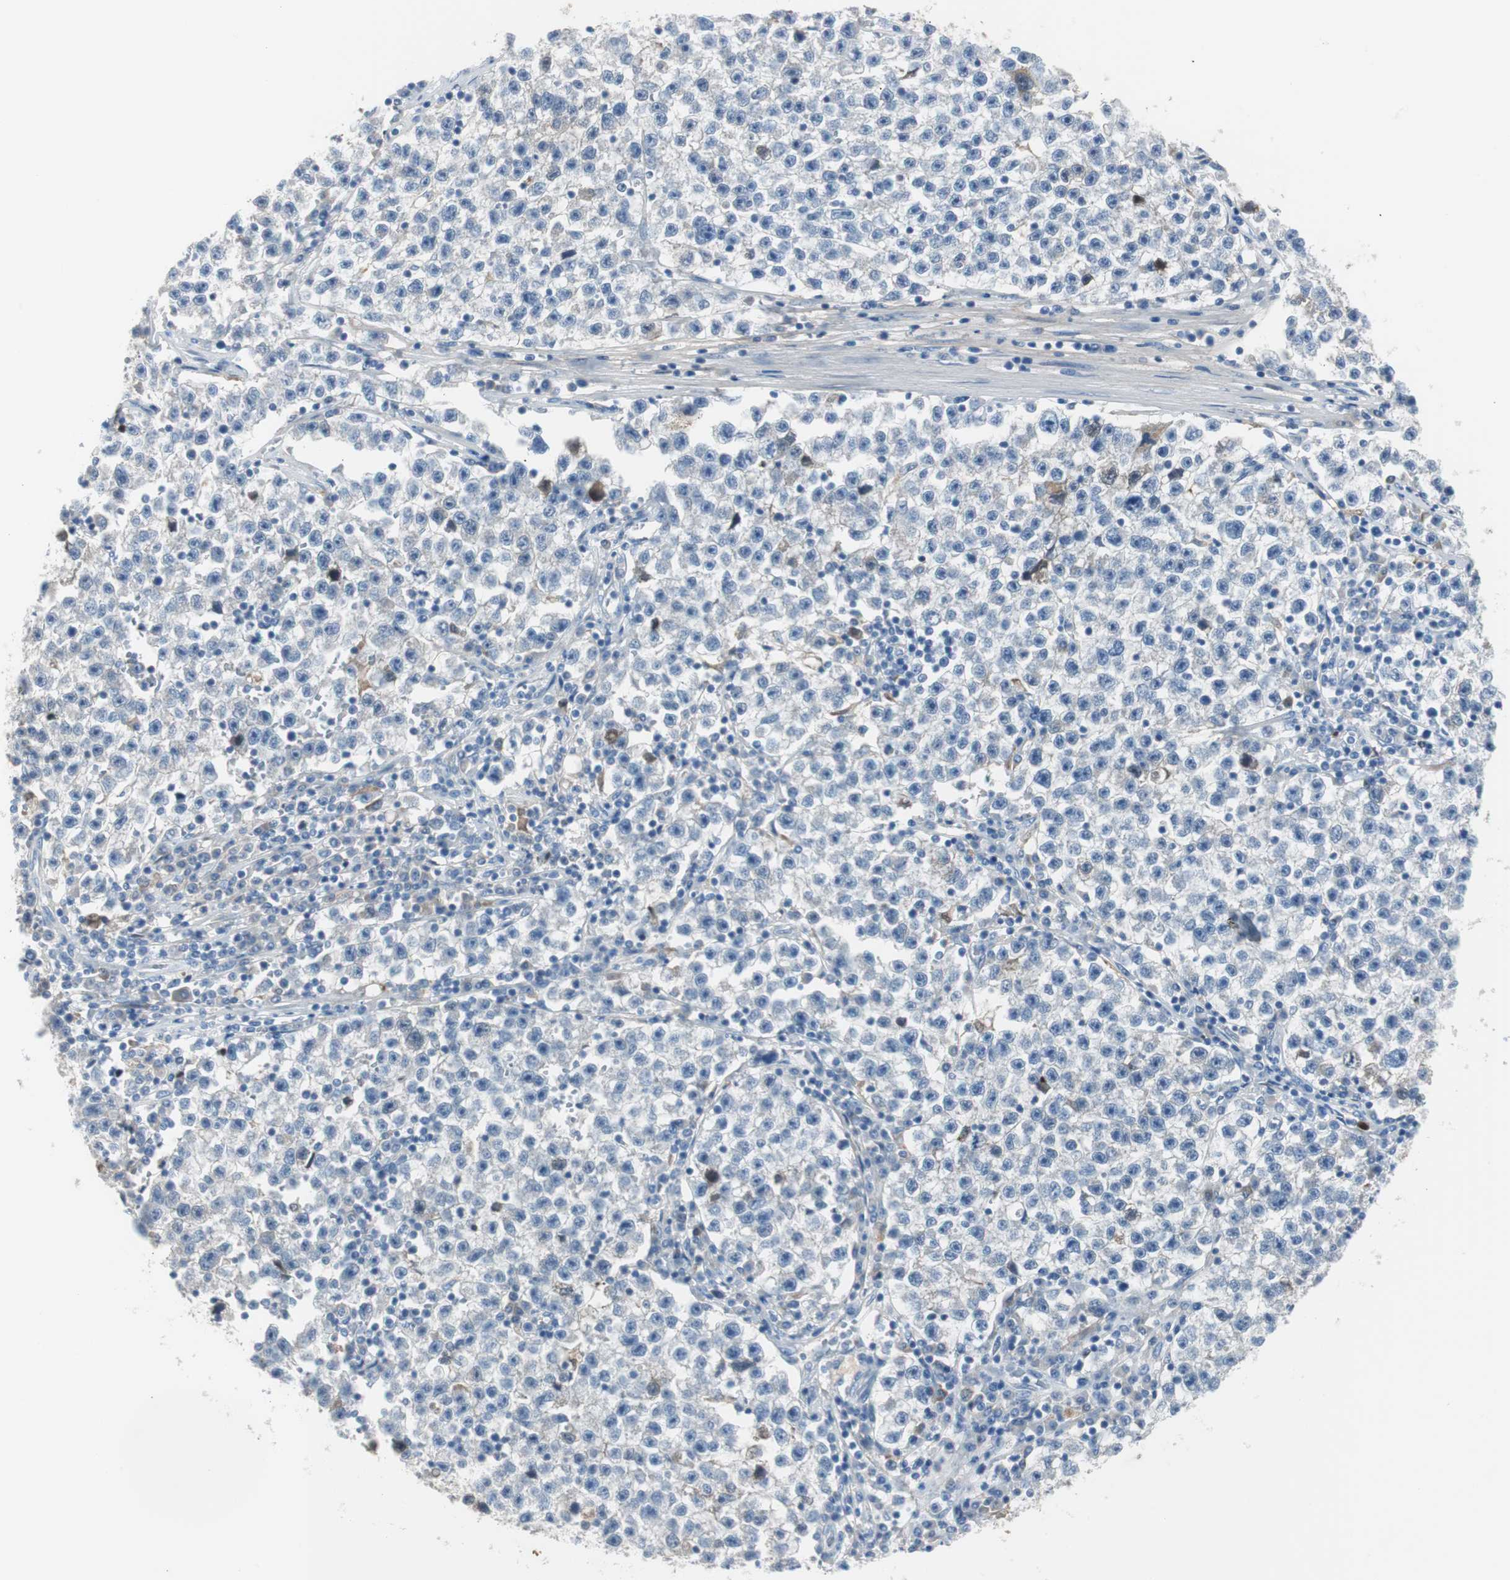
{"staining": {"intensity": "negative", "quantity": "none", "location": "none"}, "tissue": "testis cancer", "cell_type": "Tumor cells", "image_type": "cancer", "snomed": [{"axis": "morphology", "description": "Seminoma, NOS"}, {"axis": "topography", "description": "Testis"}], "caption": "IHC histopathology image of neoplastic tissue: human testis seminoma stained with DAB (3,3'-diaminobenzidine) shows no significant protein expression in tumor cells.", "gene": "SERPINF1", "patient": {"sex": "male", "age": 22}}